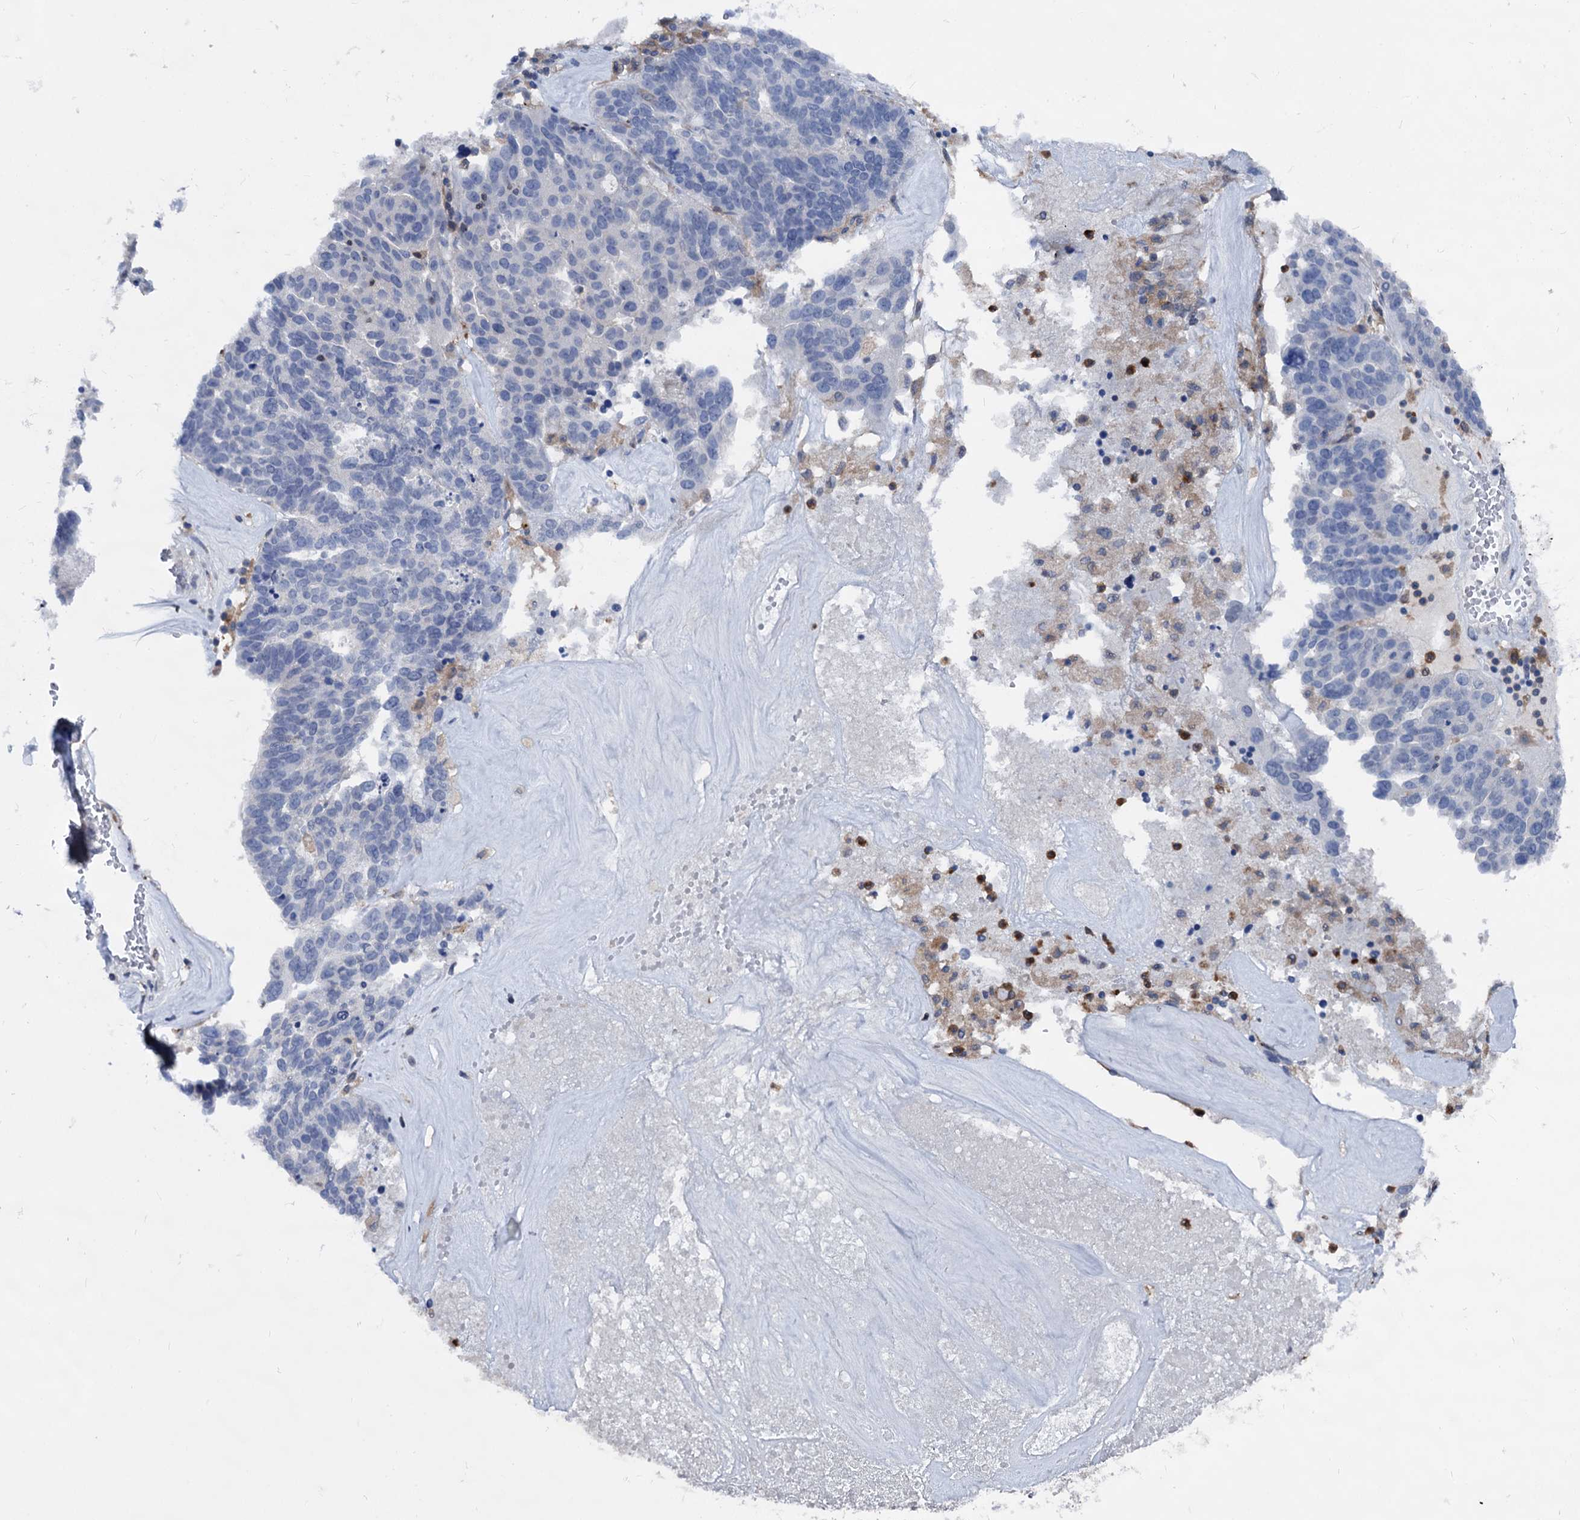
{"staining": {"intensity": "negative", "quantity": "none", "location": "none"}, "tissue": "ovarian cancer", "cell_type": "Tumor cells", "image_type": "cancer", "snomed": [{"axis": "morphology", "description": "Cystadenocarcinoma, serous, NOS"}, {"axis": "topography", "description": "Ovary"}], "caption": "This is a histopathology image of immunohistochemistry staining of ovarian cancer, which shows no staining in tumor cells.", "gene": "RHOG", "patient": {"sex": "female", "age": 59}}